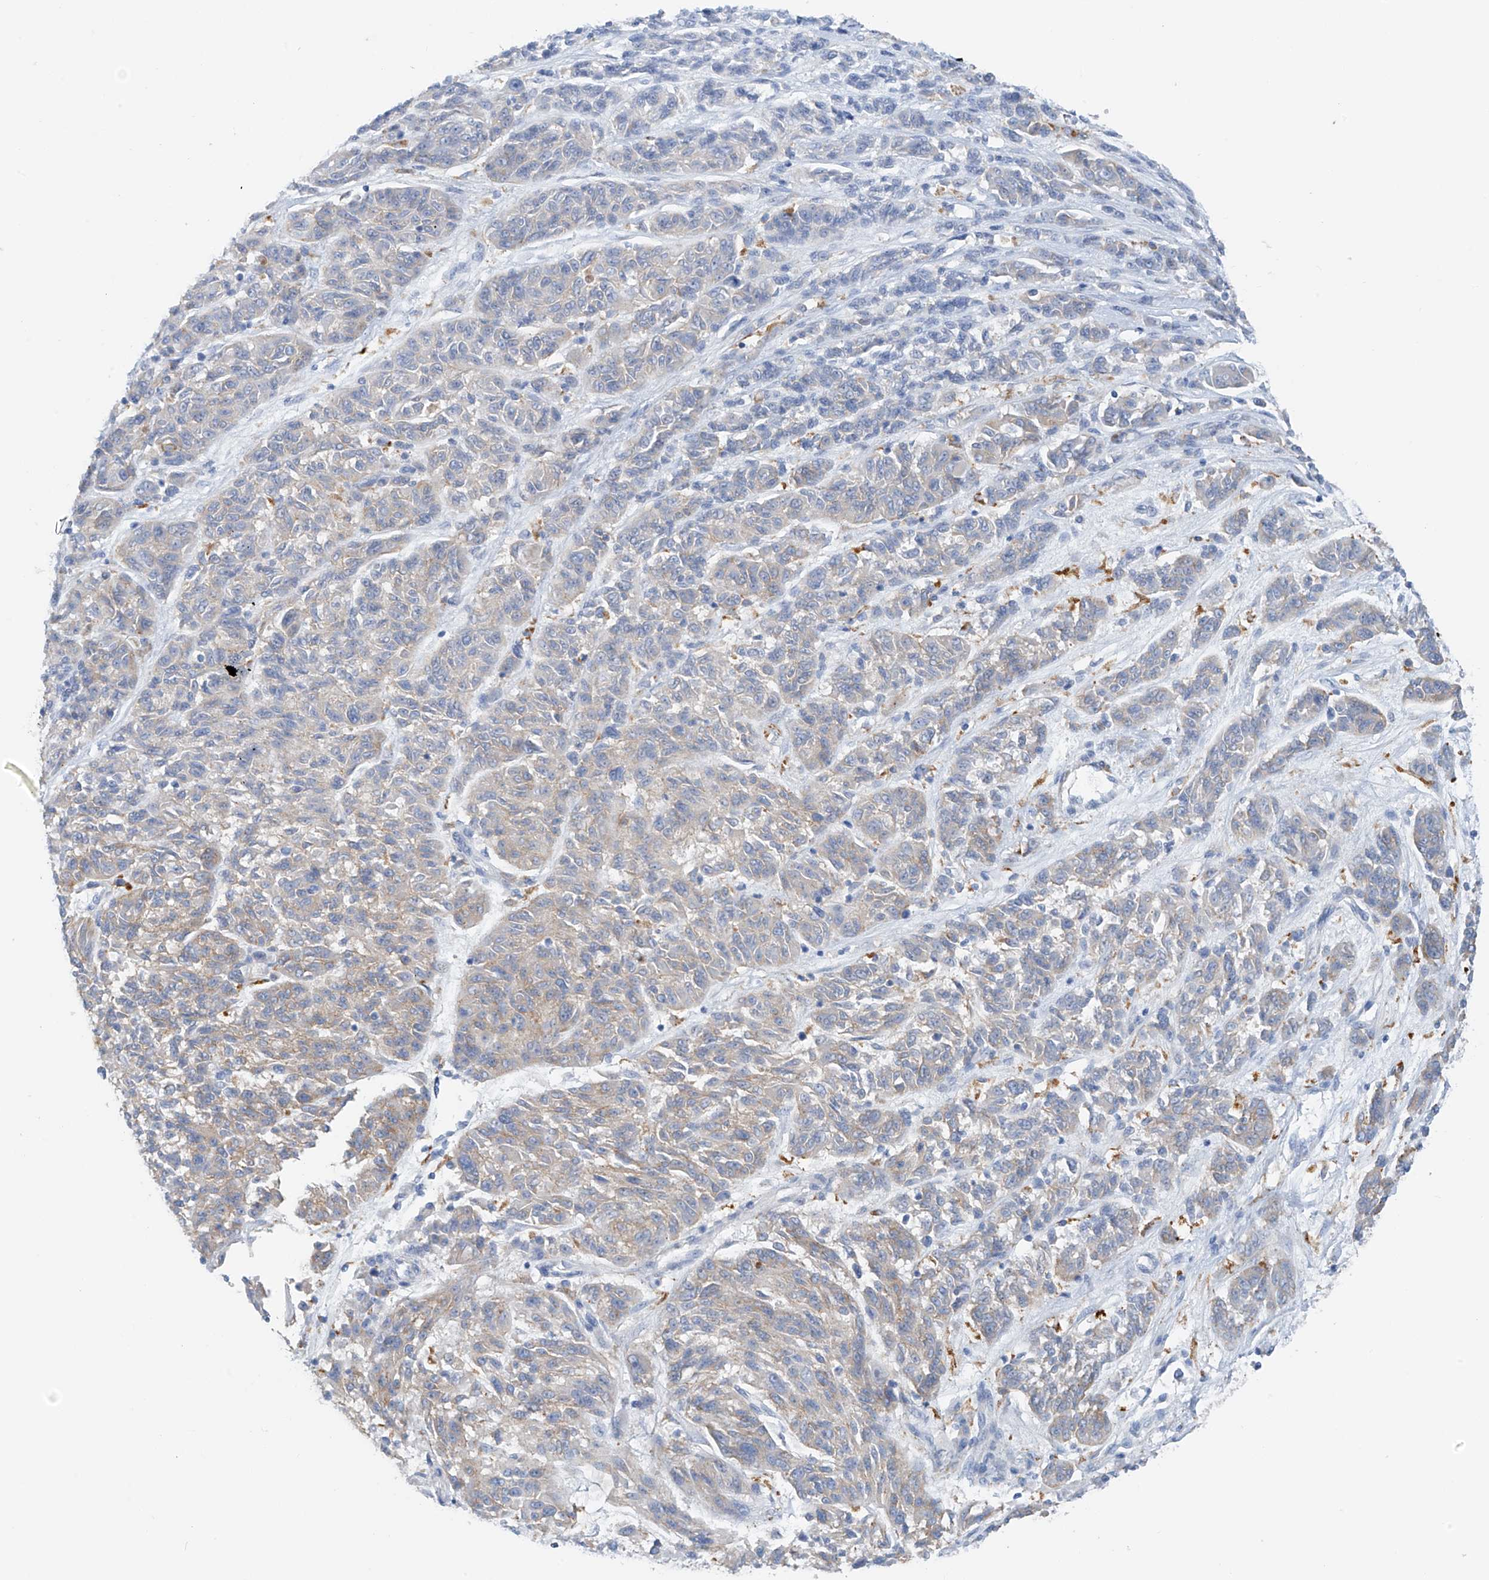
{"staining": {"intensity": "weak", "quantity": "<25%", "location": "cytoplasmic/membranous"}, "tissue": "melanoma", "cell_type": "Tumor cells", "image_type": "cancer", "snomed": [{"axis": "morphology", "description": "Malignant melanoma, NOS"}, {"axis": "topography", "description": "Skin"}], "caption": "Tumor cells show no significant protein positivity in malignant melanoma. (Brightfield microscopy of DAB (3,3'-diaminobenzidine) IHC at high magnification).", "gene": "GLMP", "patient": {"sex": "male", "age": 53}}